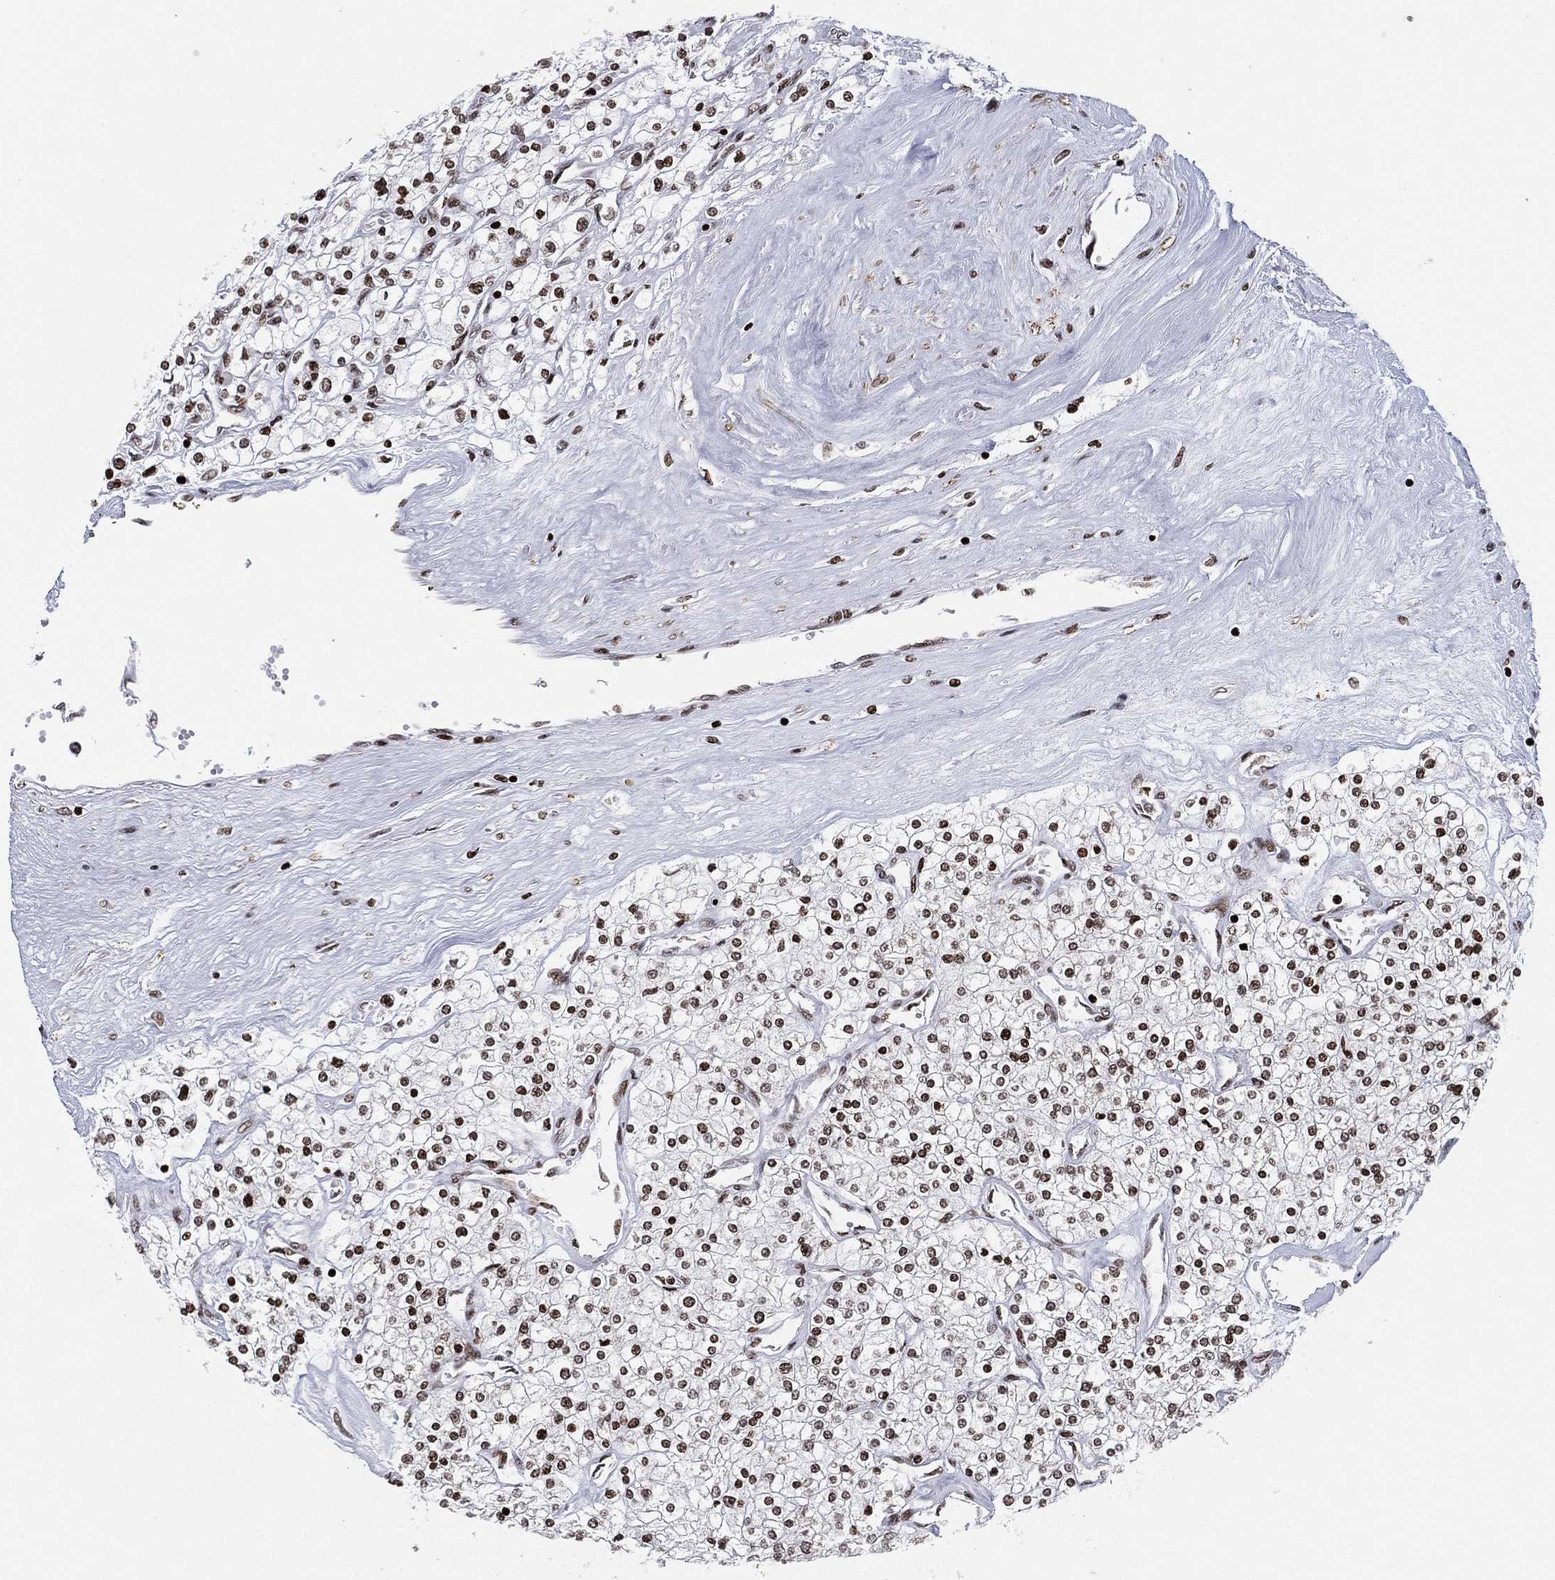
{"staining": {"intensity": "moderate", "quantity": "25%-75%", "location": "nuclear"}, "tissue": "renal cancer", "cell_type": "Tumor cells", "image_type": "cancer", "snomed": [{"axis": "morphology", "description": "Adenocarcinoma, NOS"}, {"axis": "topography", "description": "Kidney"}], "caption": "Immunohistochemical staining of human renal cancer shows medium levels of moderate nuclear protein expression in about 25%-75% of tumor cells. The staining was performed using DAB to visualize the protein expression in brown, while the nuclei were stained in blue with hematoxylin (Magnification: 20x).", "gene": "MFSD14A", "patient": {"sex": "male", "age": 80}}